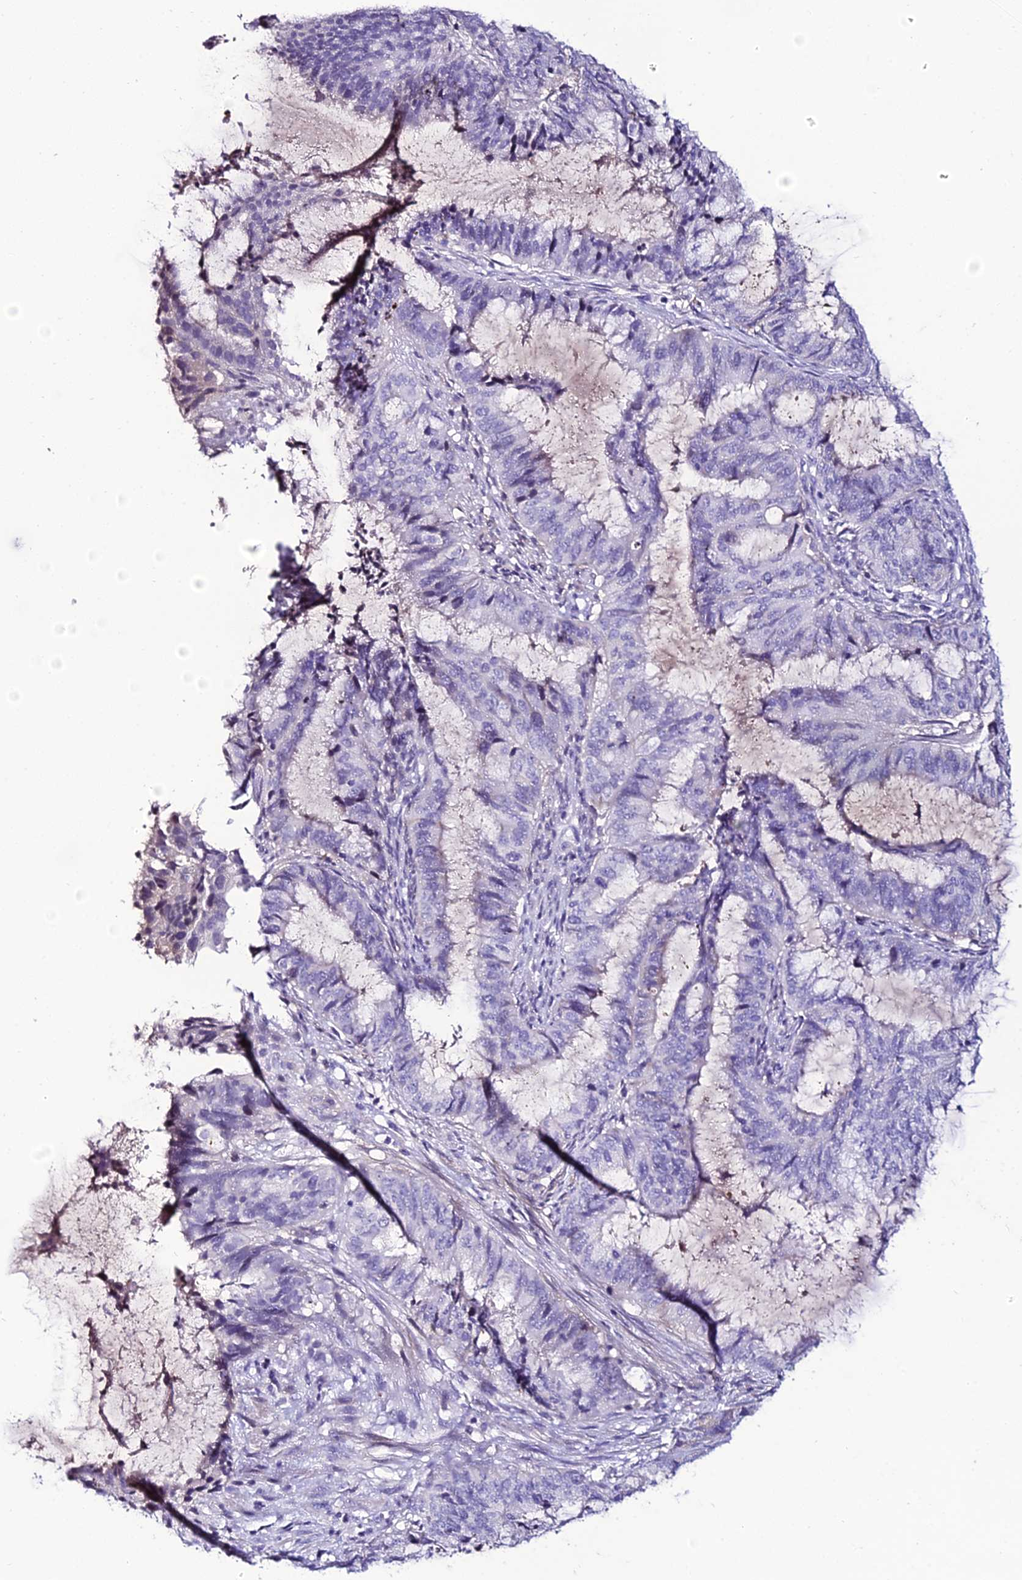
{"staining": {"intensity": "weak", "quantity": "<25%", "location": "cytoplasmic/membranous"}, "tissue": "endometrial cancer", "cell_type": "Tumor cells", "image_type": "cancer", "snomed": [{"axis": "morphology", "description": "Adenocarcinoma, NOS"}, {"axis": "topography", "description": "Endometrium"}], "caption": "Immunohistochemistry (IHC) micrograph of human adenocarcinoma (endometrial) stained for a protein (brown), which exhibits no expression in tumor cells. (DAB immunohistochemistry with hematoxylin counter stain).", "gene": "DEFB132", "patient": {"sex": "female", "age": 51}}